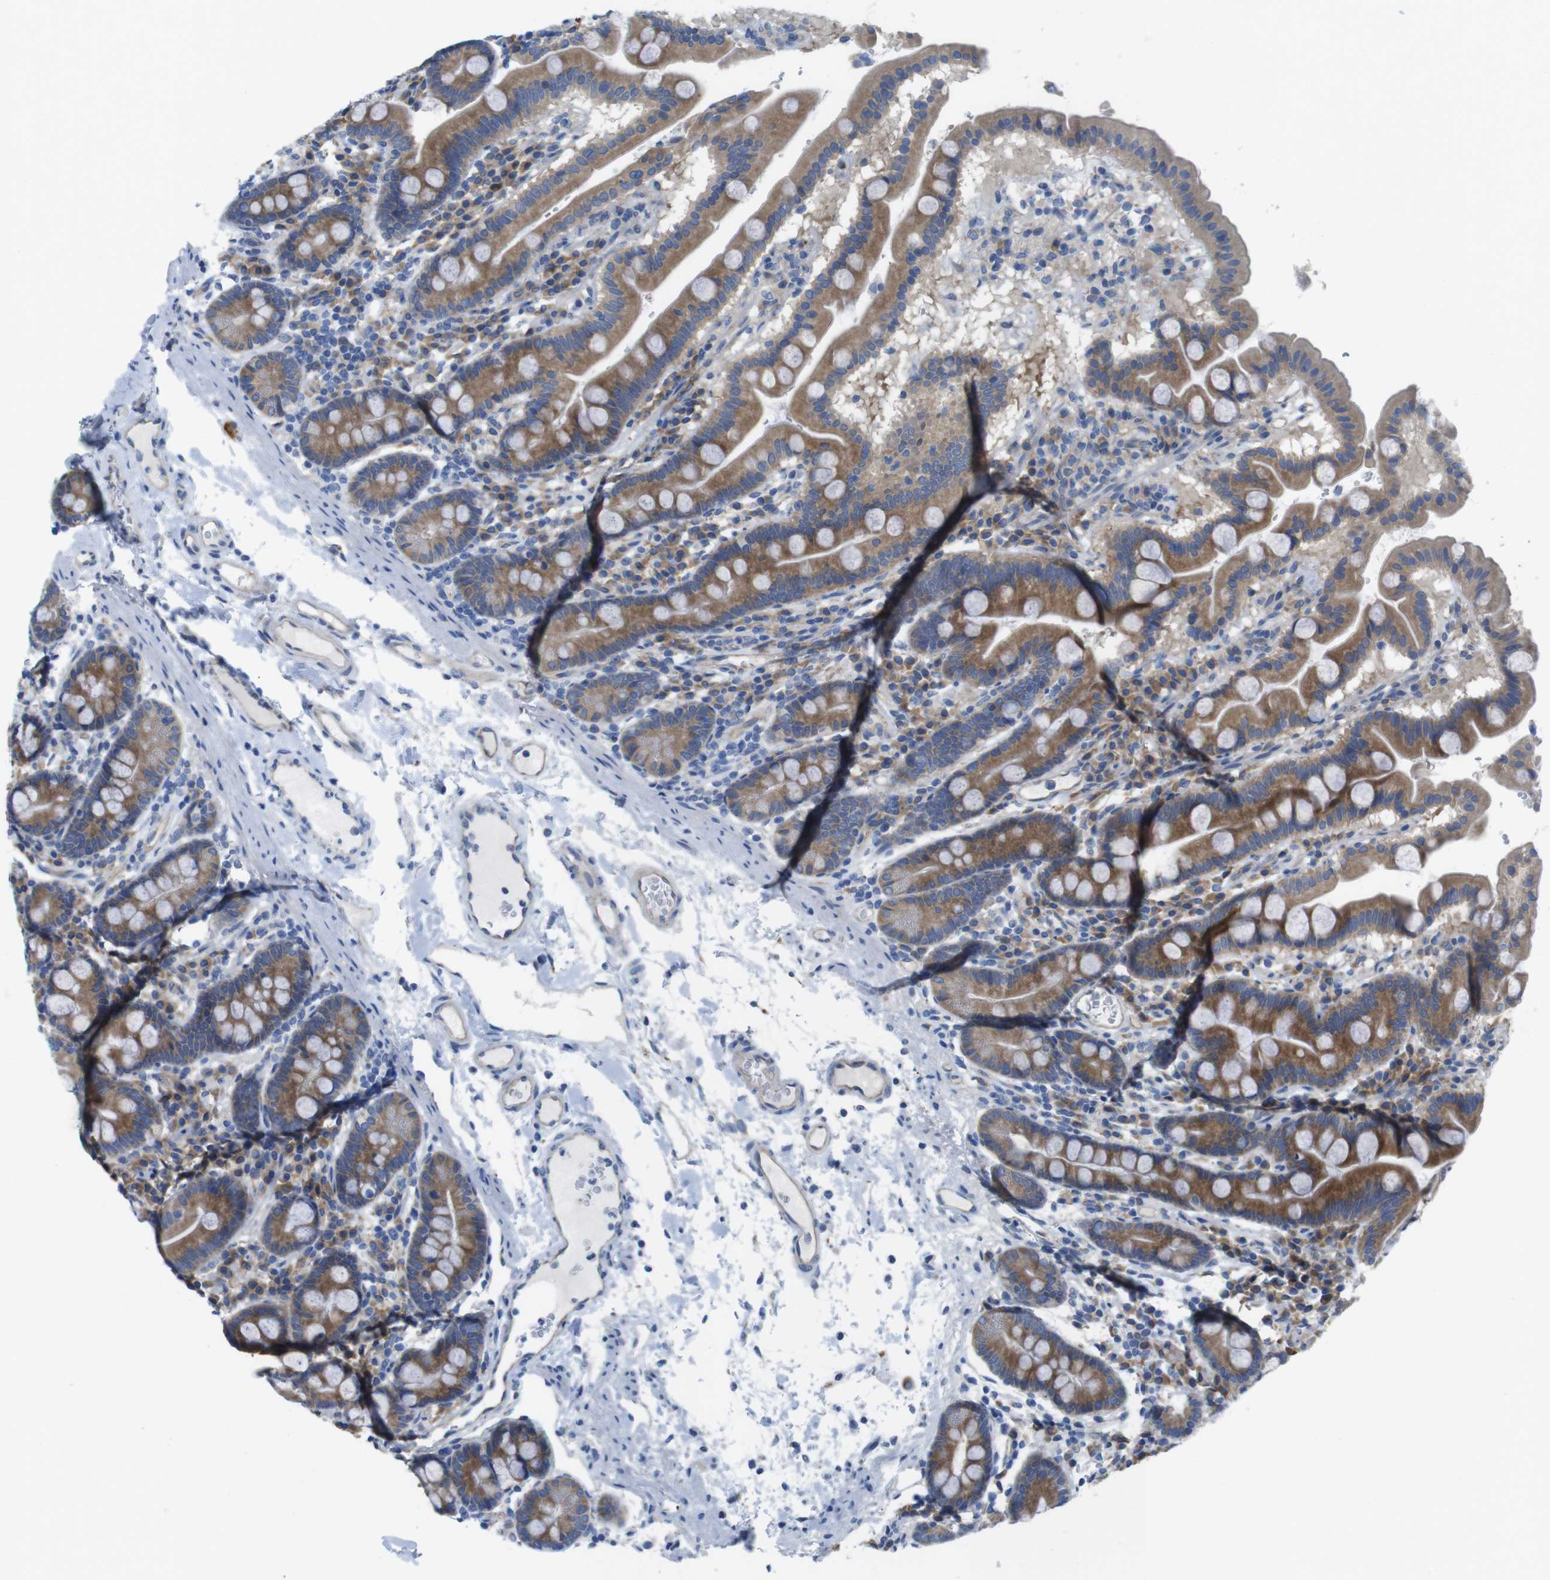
{"staining": {"intensity": "moderate", "quantity": ">75%", "location": "cytoplasmic/membranous"}, "tissue": "duodenum", "cell_type": "Glandular cells", "image_type": "normal", "snomed": [{"axis": "morphology", "description": "Normal tissue, NOS"}, {"axis": "topography", "description": "Duodenum"}], "caption": "Duodenum stained with DAB (3,3'-diaminobenzidine) IHC exhibits medium levels of moderate cytoplasmic/membranous expression in approximately >75% of glandular cells. The staining was performed using DAB to visualize the protein expression in brown, while the nuclei were stained in blue with hematoxylin (Magnification: 20x).", "gene": "TMEM234", "patient": {"sex": "male", "age": 50}}